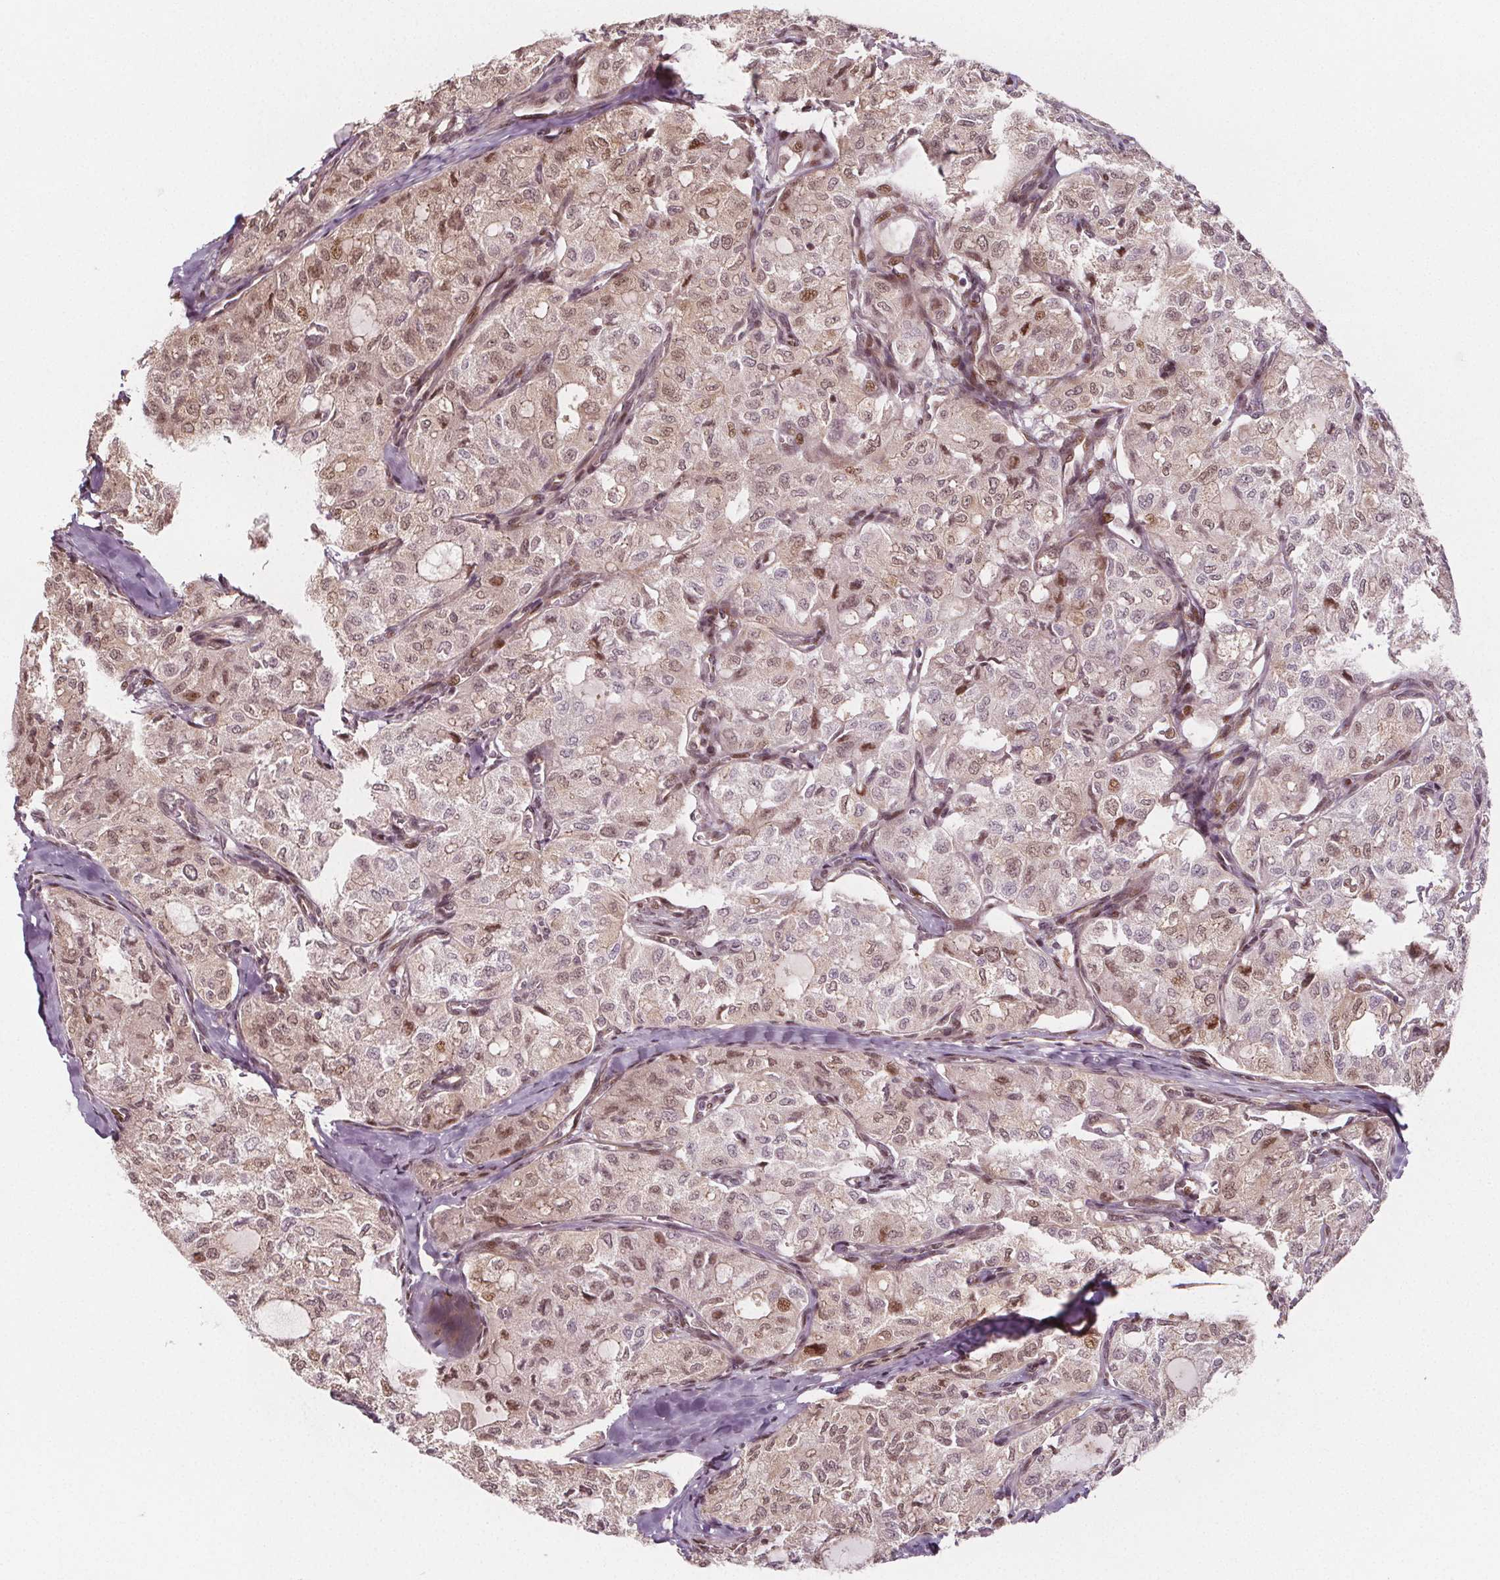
{"staining": {"intensity": "moderate", "quantity": "25%-75%", "location": "nuclear"}, "tissue": "thyroid cancer", "cell_type": "Tumor cells", "image_type": "cancer", "snomed": [{"axis": "morphology", "description": "Follicular adenoma carcinoma, NOS"}, {"axis": "topography", "description": "Thyroid gland"}], "caption": "IHC staining of thyroid cancer, which shows medium levels of moderate nuclear positivity in approximately 25%-75% of tumor cells indicating moderate nuclear protein staining. The staining was performed using DAB (brown) for protein detection and nuclei were counterstained in hematoxylin (blue).", "gene": "AKT1S1", "patient": {"sex": "male", "age": 75}}